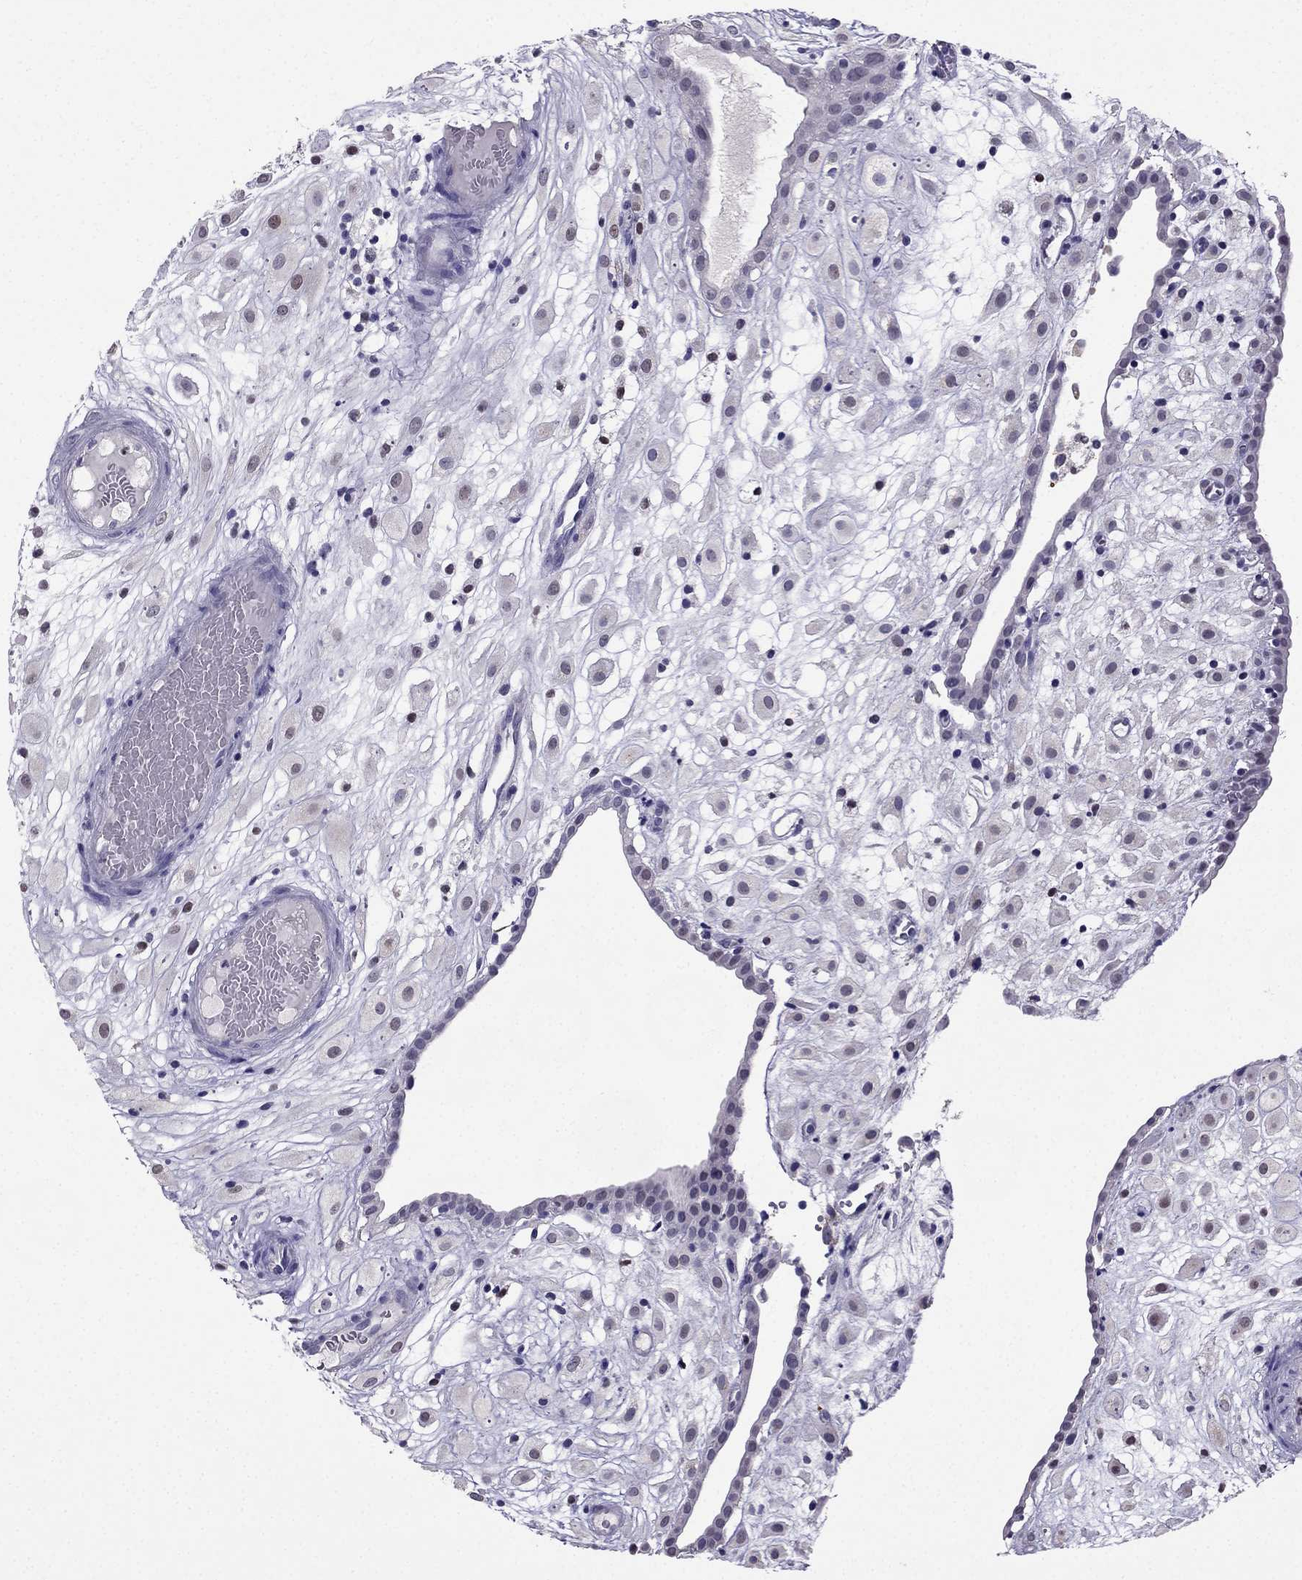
{"staining": {"intensity": "moderate", "quantity": "<25%", "location": "nuclear"}, "tissue": "placenta", "cell_type": "Decidual cells", "image_type": "normal", "snomed": [{"axis": "morphology", "description": "Normal tissue, NOS"}, {"axis": "topography", "description": "Placenta"}], "caption": "A histopathology image of human placenta stained for a protein reveals moderate nuclear brown staining in decidual cells. (DAB = brown stain, brightfield microscopy at high magnification).", "gene": "ARID3A", "patient": {"sex": "female", "age": 24}}